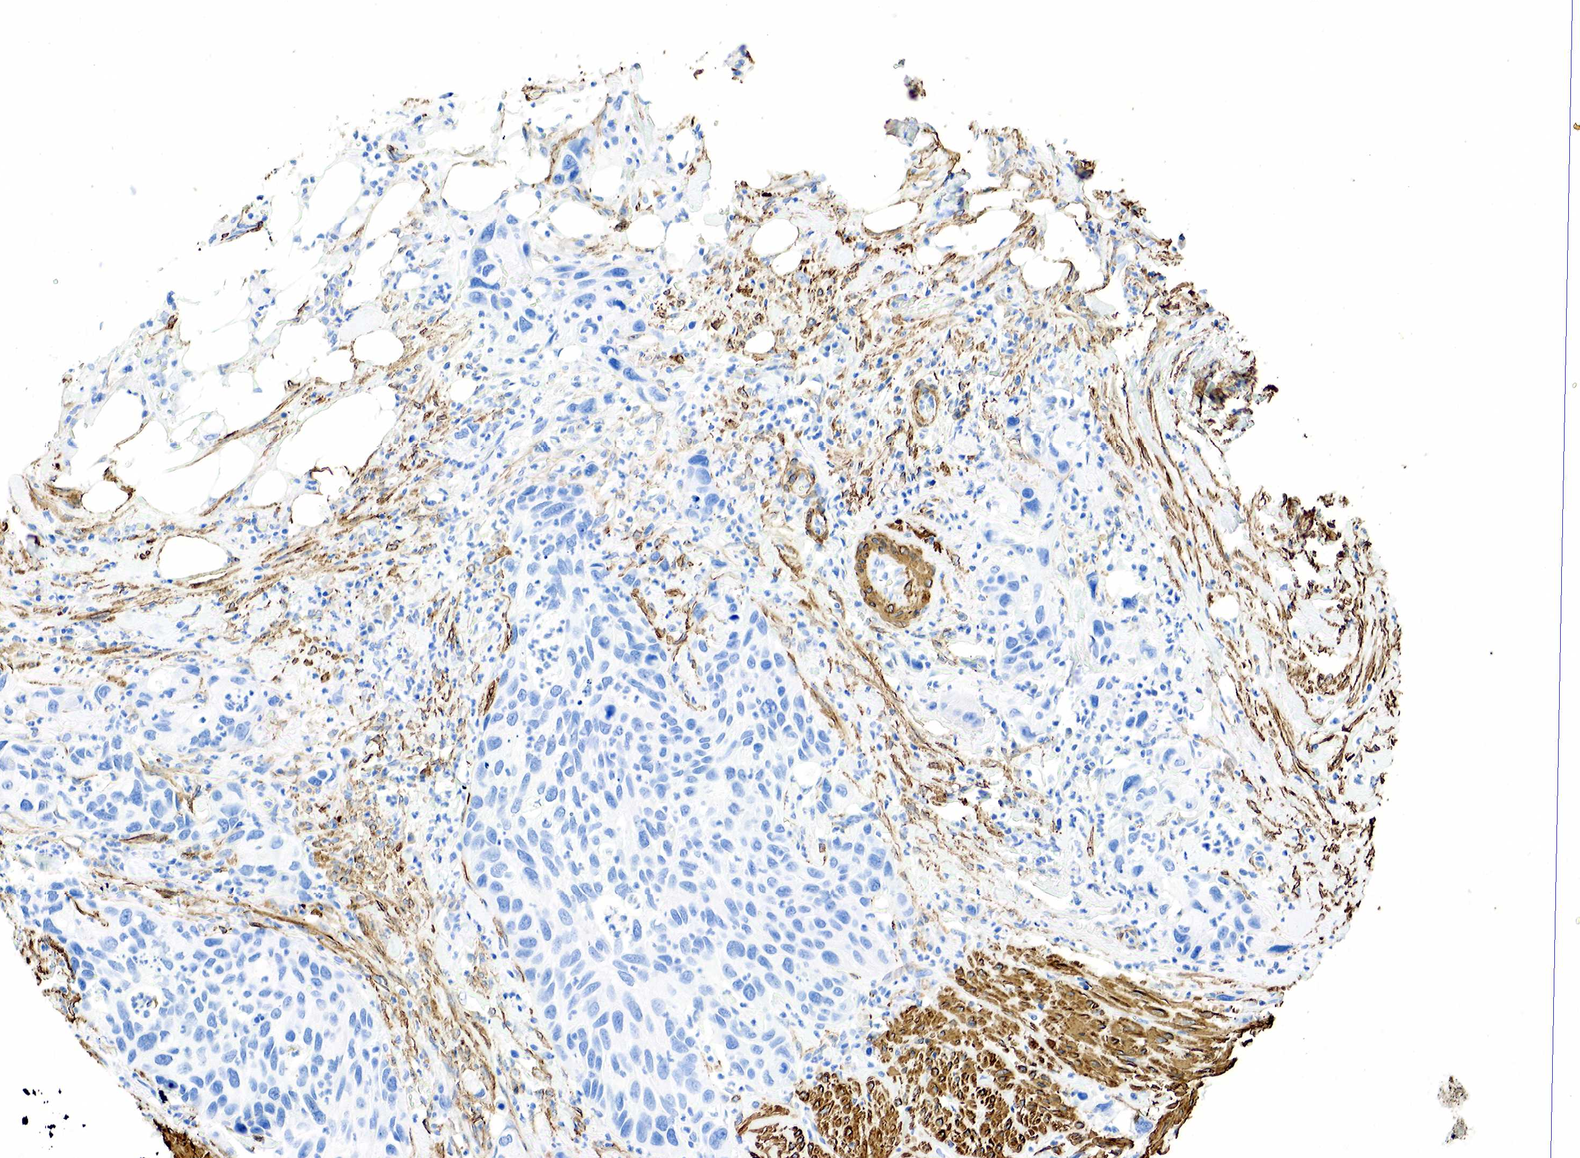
{"staining": {"intensity": "negative", "quantity": "none", "location": "none"}, "tissue": "urothelial cancer", "cell_type": "Tumor cells", "image_type": "cancer", "snomed": [{"axis": "morphology", "description": "Urothelial carcinoma, High grade"}, {"axis": "topography", "description": "Urinary bladder"}], "caption": "DAB (3,3'-diaminobenzidine) immunohistochemical staining of urothelial cancer reveals no significant expression in tumor cells.", "gene": "ACTA1", "patient": {"sex": "male", "age": 66}}